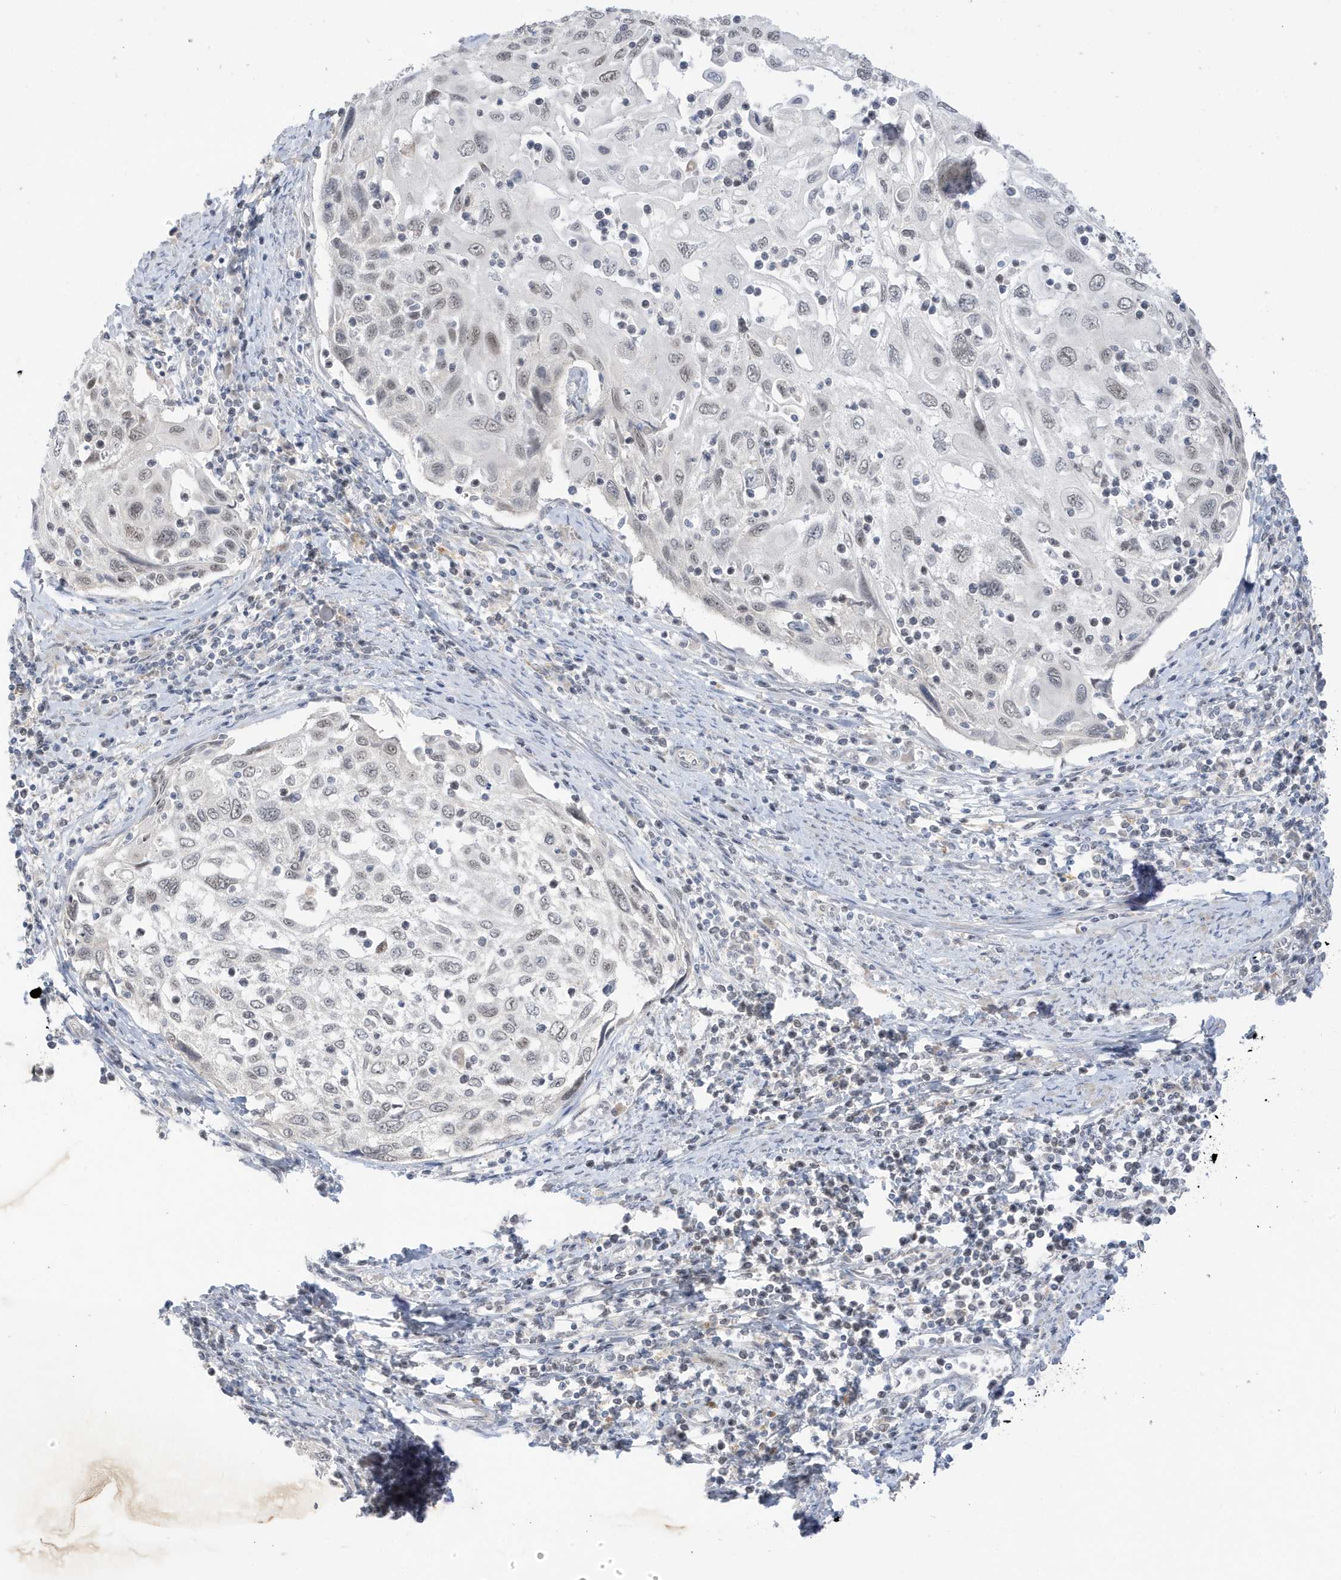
{"staining": {"intensity": "weak", "quantity": "25%-75%", "location": "nuclear"}, "tissue": "cervical cancer", "cell_type": "Tumor cells", "image_type": "cancer", "snomed": [{"axis": "morphology", "description": "Squamous cell carcinoma, NOS"}, {"axis": "topography", "description": "Cervix"}], "caption": "Weak nuclear staining is appreciated in approximately 25%-75% of tumor cells in cervical cancer.", "gene": "MSL3", "patient": {"sex": "female", "age": 70}}